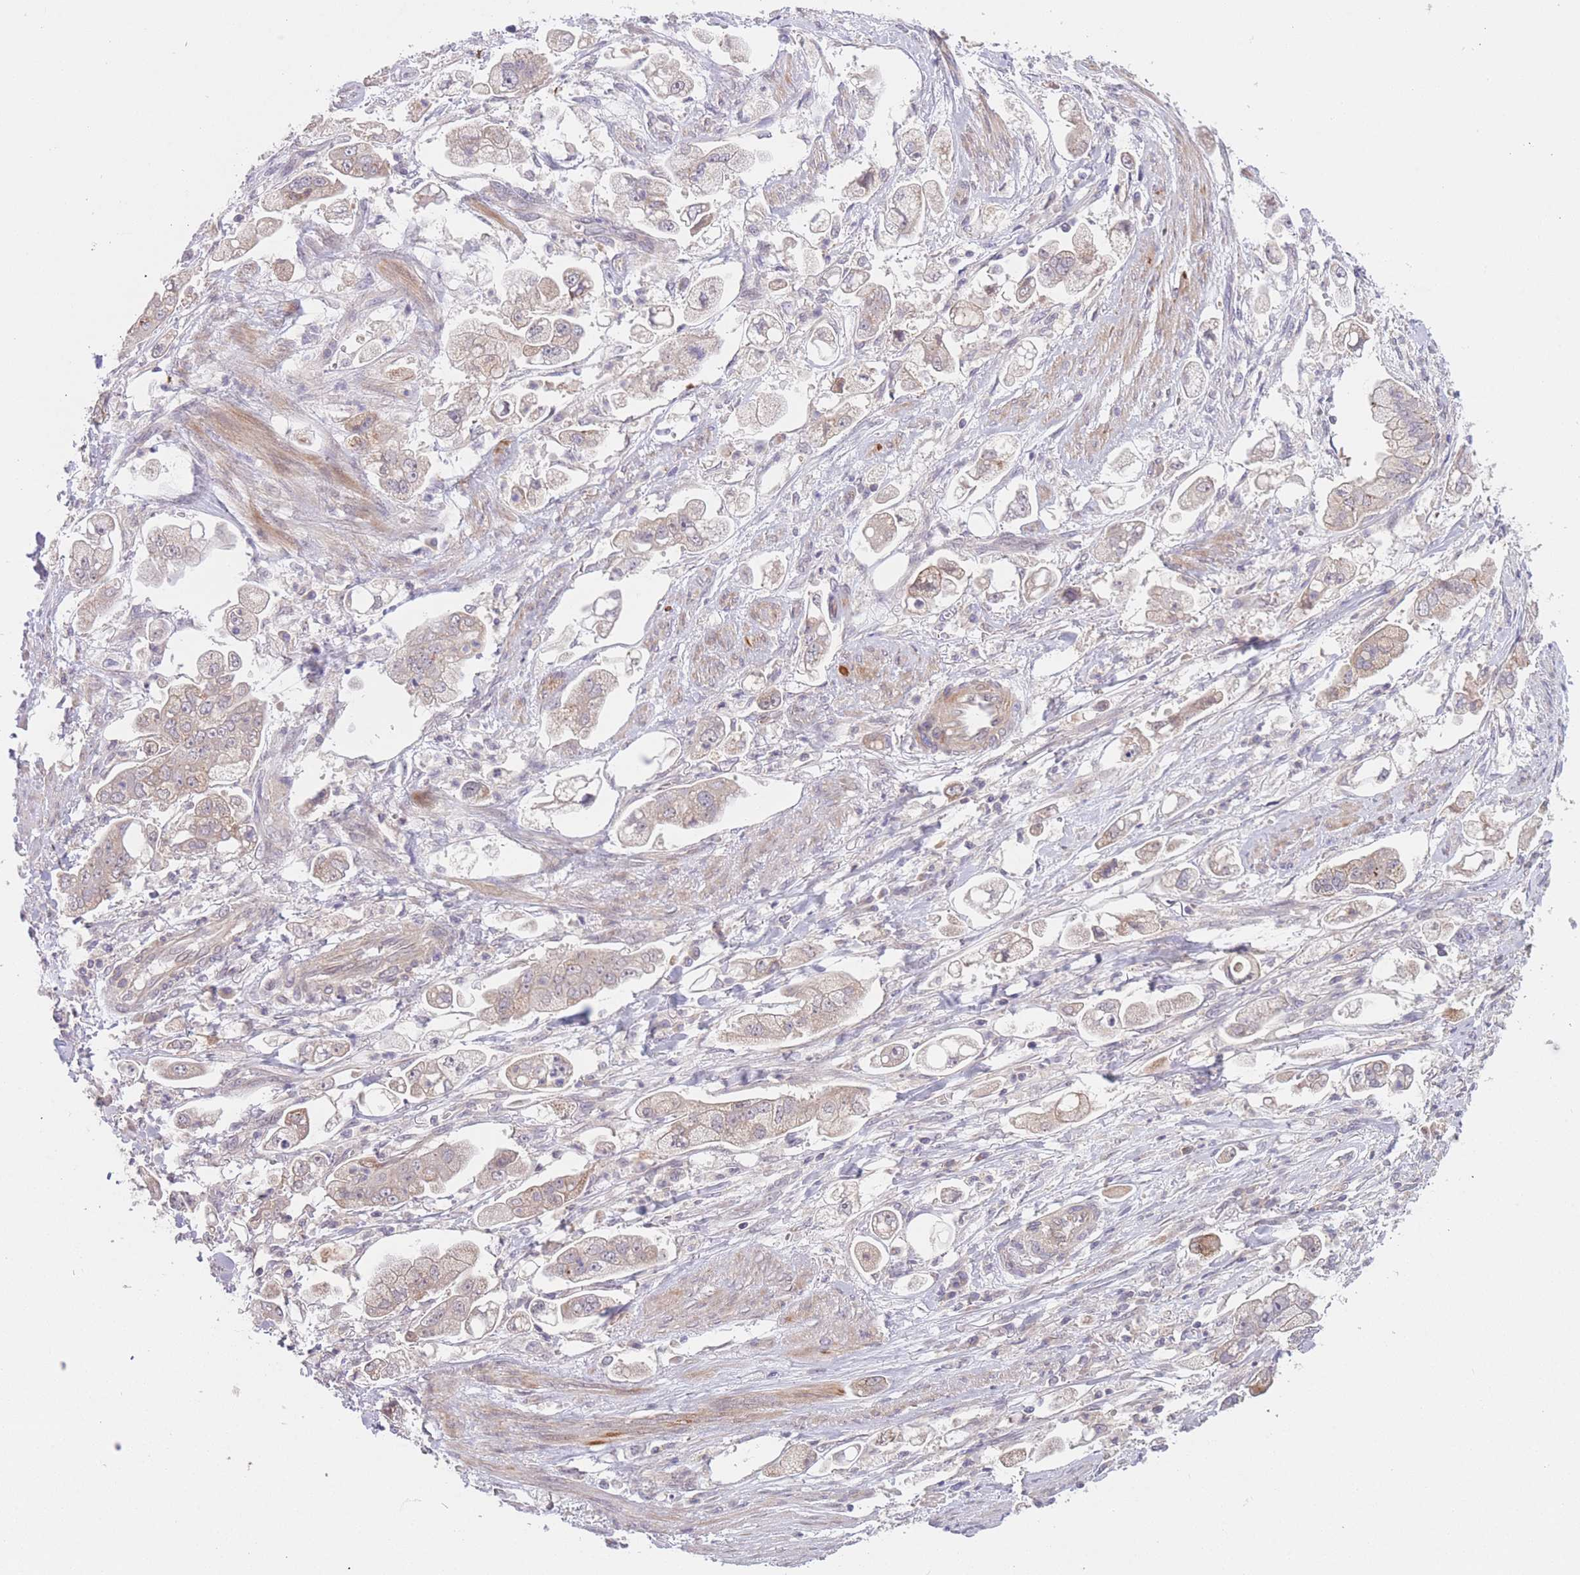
{"staining": {"intensity": "weak", "quantity": ">75%", "location": "cytoplasmic/membranous"}, "tissue": "stomach cancer", "cell_type": "Tumor cells", "image_type": "cancer", "snomed": [{"axis": "morphology", "description": "Adenocarcinoma, NOS"}, {"axis": "topography", "description": "Stomach"}], "caption": "The immunohistochemical stain highlights weak cytoplasmic/membranous expression in tumor cells of stomach adenocarcinoma tissue.", "gene": "FUT5", "patient": {"sex": "male", "age": 62}}